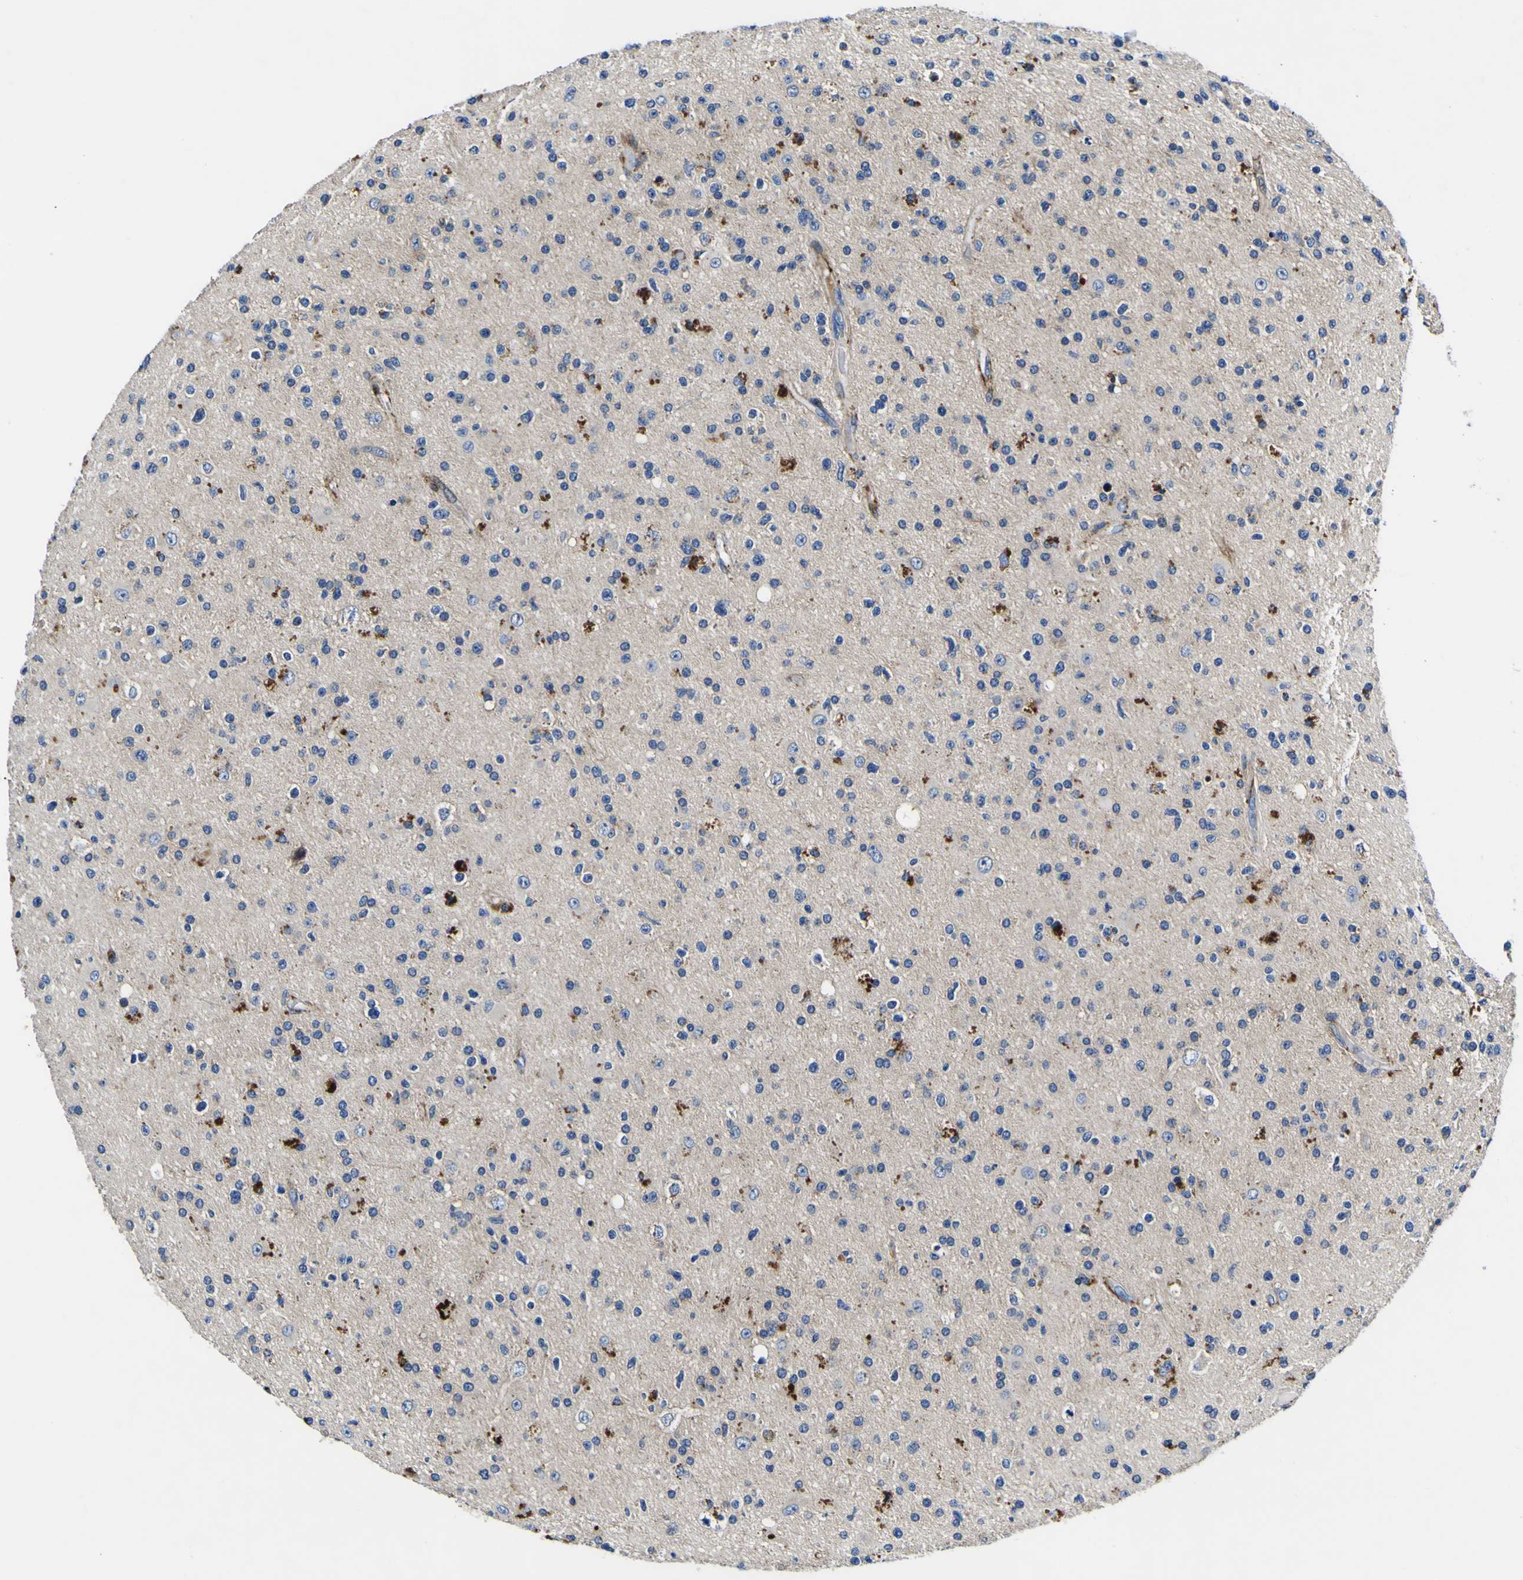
{"staining": {"intensity": "moderate", "quantity": "25%-75%", "location": "cytoplasmic/membranous"}, "tissue": "glioma", "cell_type": "Tumor cells", "image_type": "cancer", "snomed": [{"axis": "morphology", "description": "Glioma, malignant, High grade"}, {"axis": "topography", "description": "Brain"}], "caption": "IHC photomicrograph of neoplastic tissue: glioma stained using immunohistochemistry (IHC) demonstrates medium levels of moderate protein expression localized specifically in the cytoplasmic/membranous of tumor cells, appearing as a cytoplasmic/membranous brown color.", "gene": "AGAP3", "patient": {"sex": "male", "age": 33}}